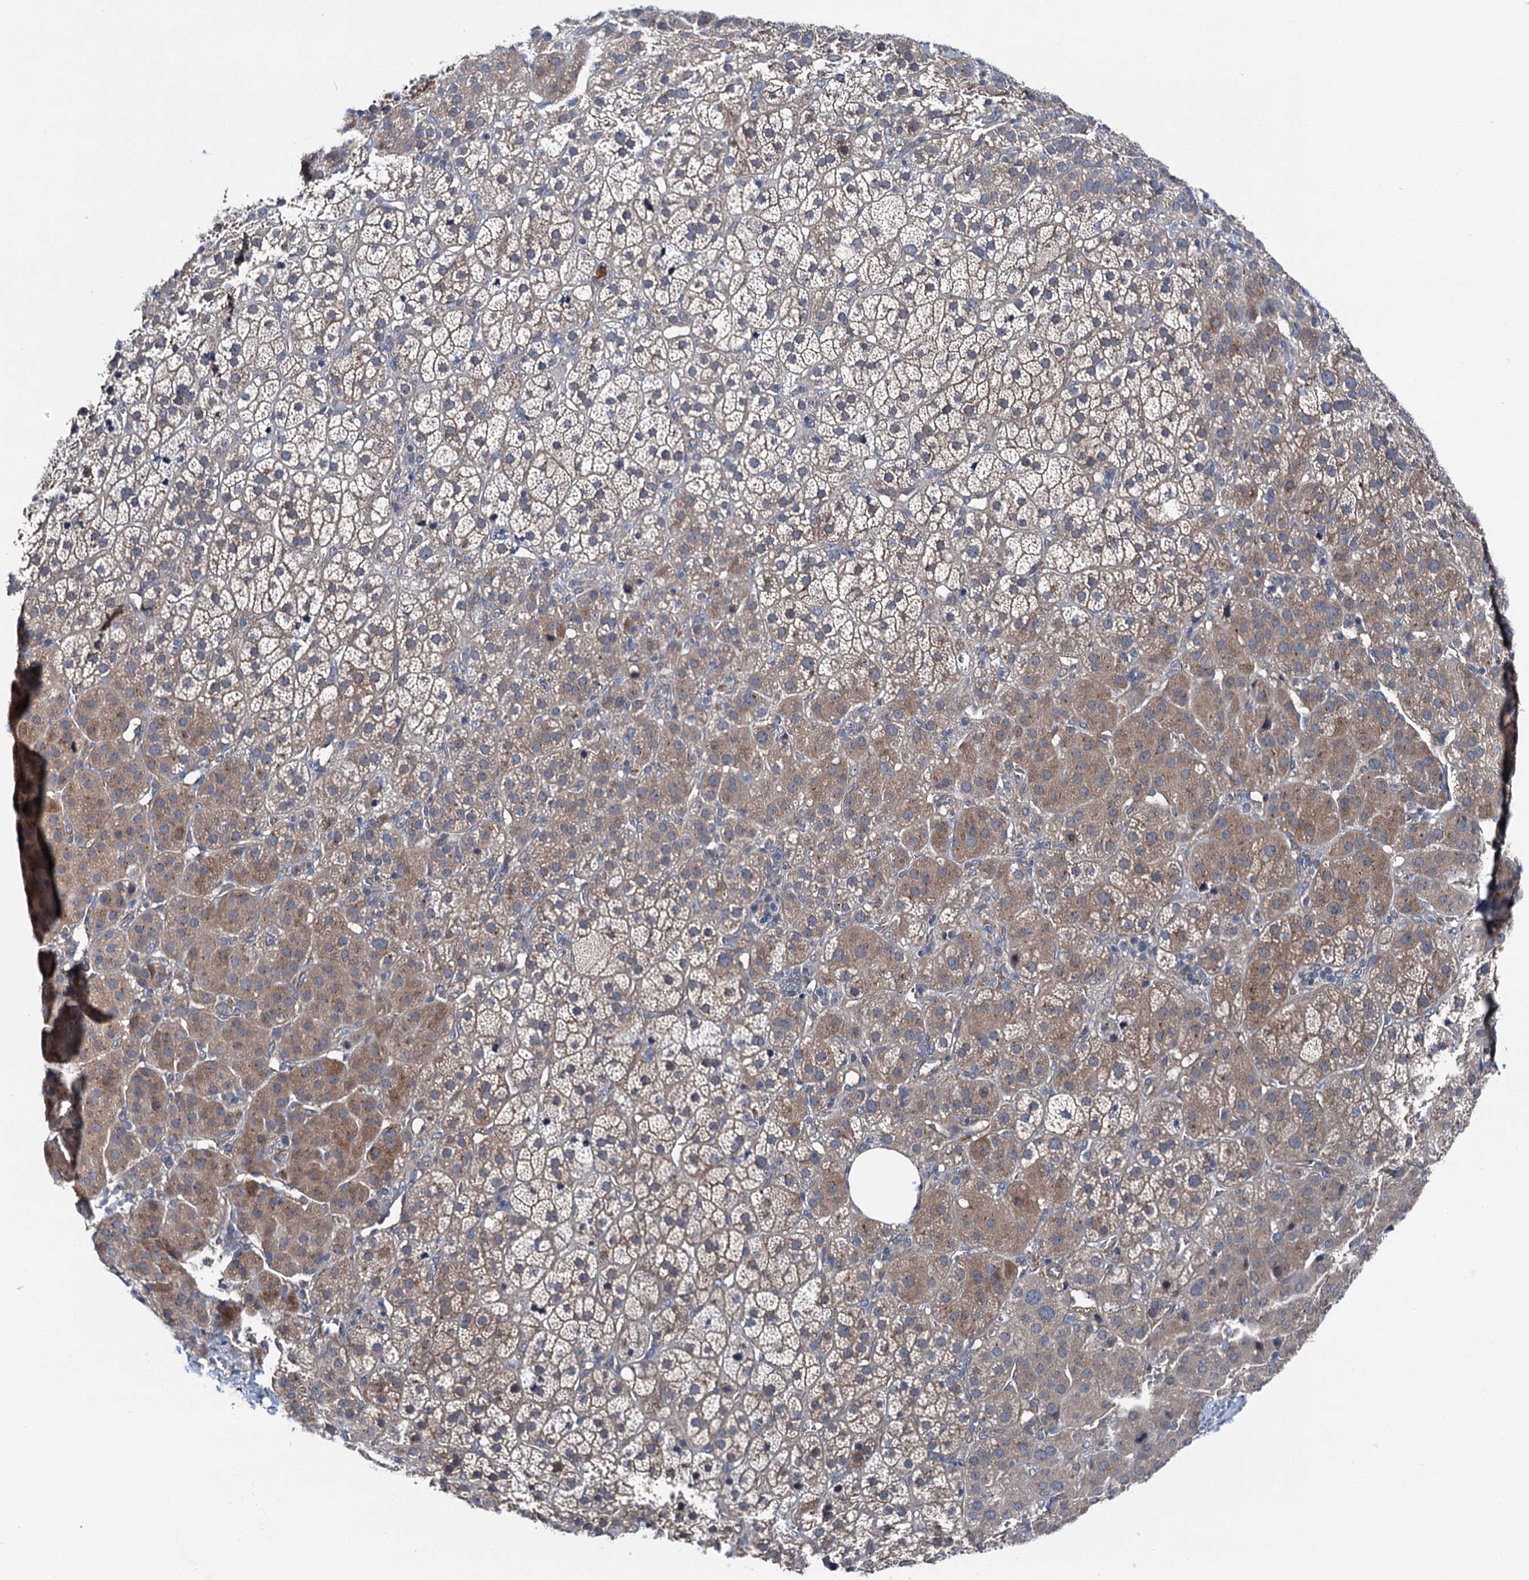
{"staining": {"intensity": "moderate", "quantity": "25%-75%", "location": "cytoplasmic/membranous"}, "tissue": "adrenal gland", "cell_type": "Glandular cells", "image_type": "normal", "snomed": [{"axis": "morphology", "description": "Normal tissue, NOS"}, {"axis": "topography", "description": "Adrenal gland"}], "caption": "Glandular cells reveal medium levels of moderate cytoplasmic/membranous staining in about 25%-75% of cells in benign human adrenal gland. (DAB (3,3'-diaminobenzidine) IHC with brightfield microscopy, high magnification).", "gene": "SLC22A25", "patient": {"sex": "female", "age": 57}}